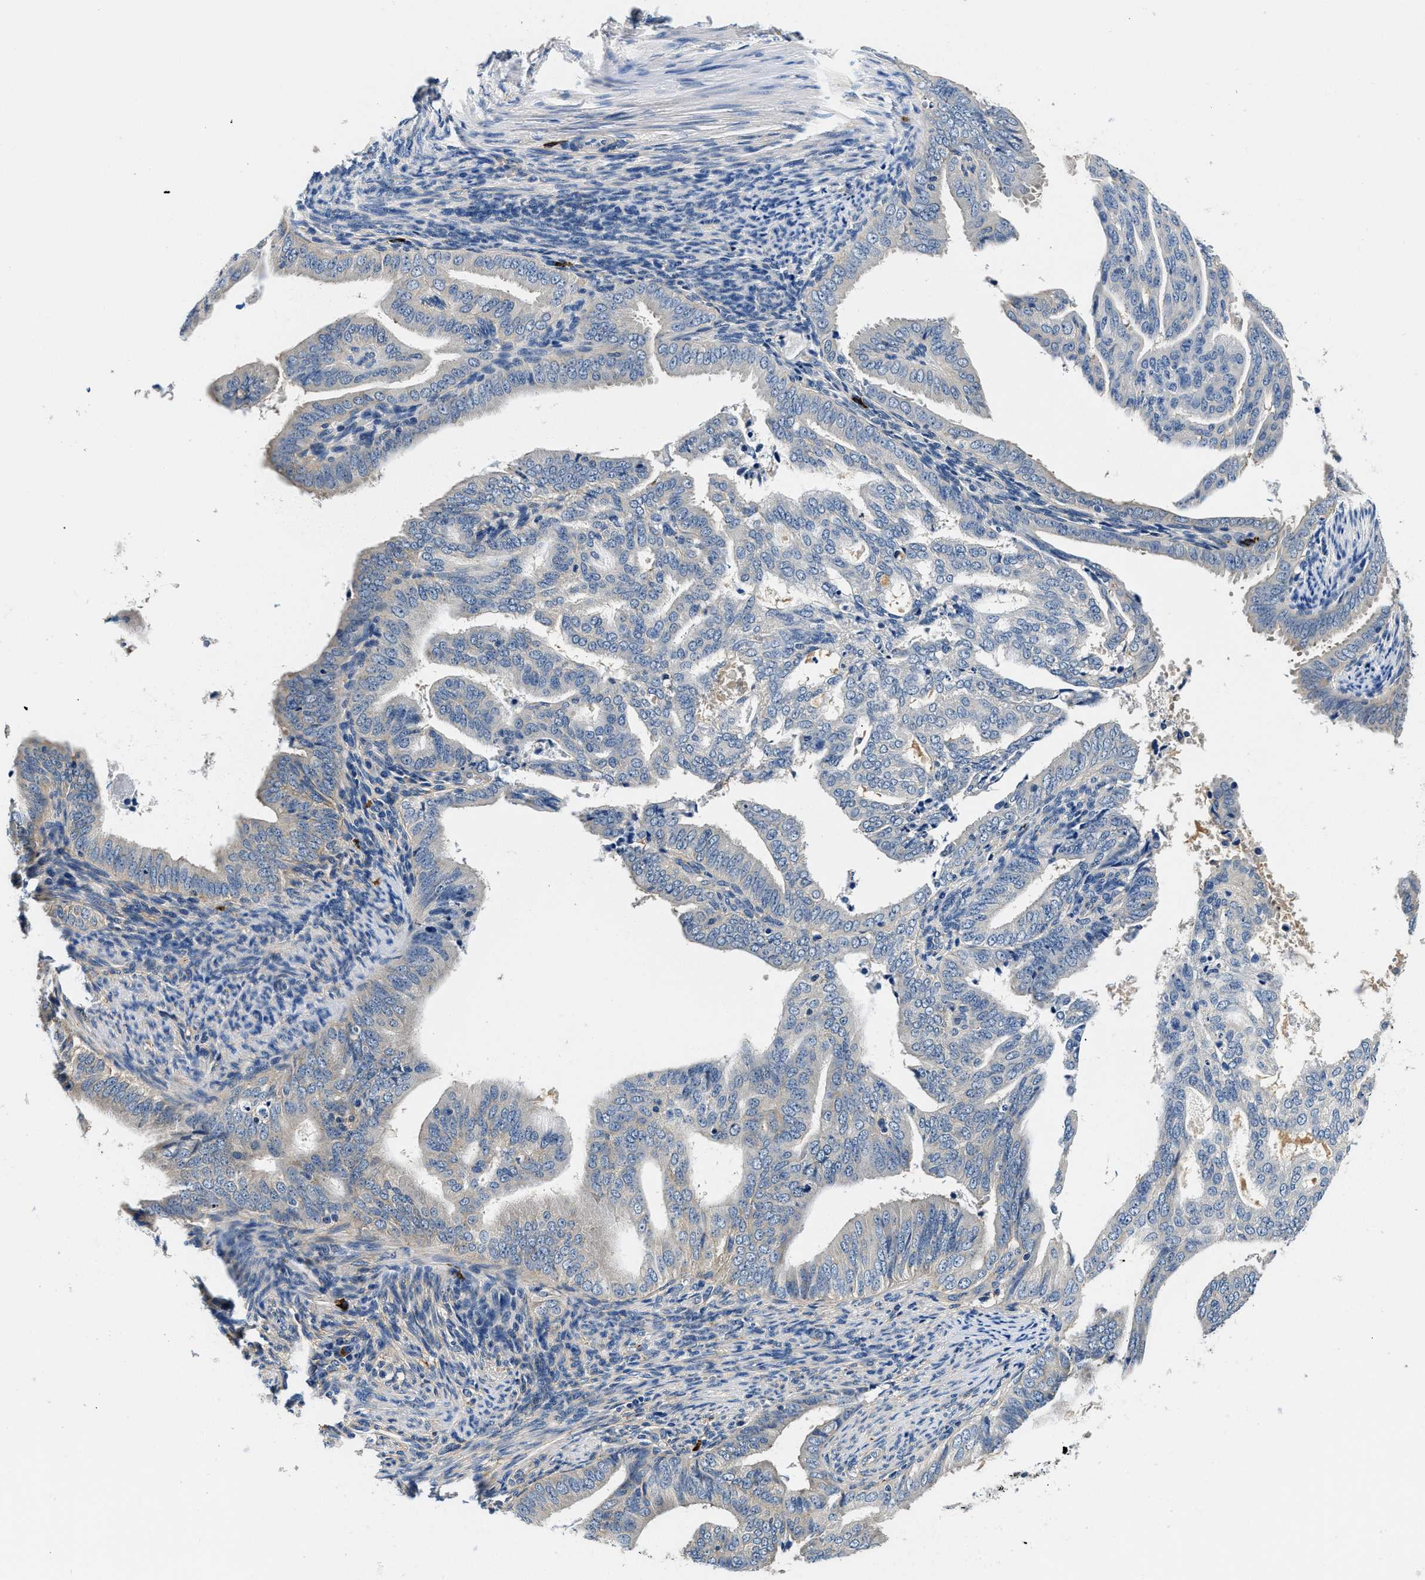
{"staining": {"intensity": "moderate", "quantity": "25%-75%", "location": "cytoplasmic/membranous"}, "tissue": "endometrial cancer", "cell_type": "Tumor cells", "image_type": "cancer", "snomed": [{"axis": "morphology", "description": "Adenocarcinoma, NOS"}, {"axis": "topography", "description": "Endometrium"}], "caption": "Moderate cytoplasmic/membranous protein expression is seen in approximately 25%-75% of tumor cells in endometrial cancer. The staining was performed using DAB, with brown indicating positive protein expression. Nuclei are stained blue with hematoxylin.", "gene": "ZFAND3", "patient": {"sex": "female", "age": 58}}